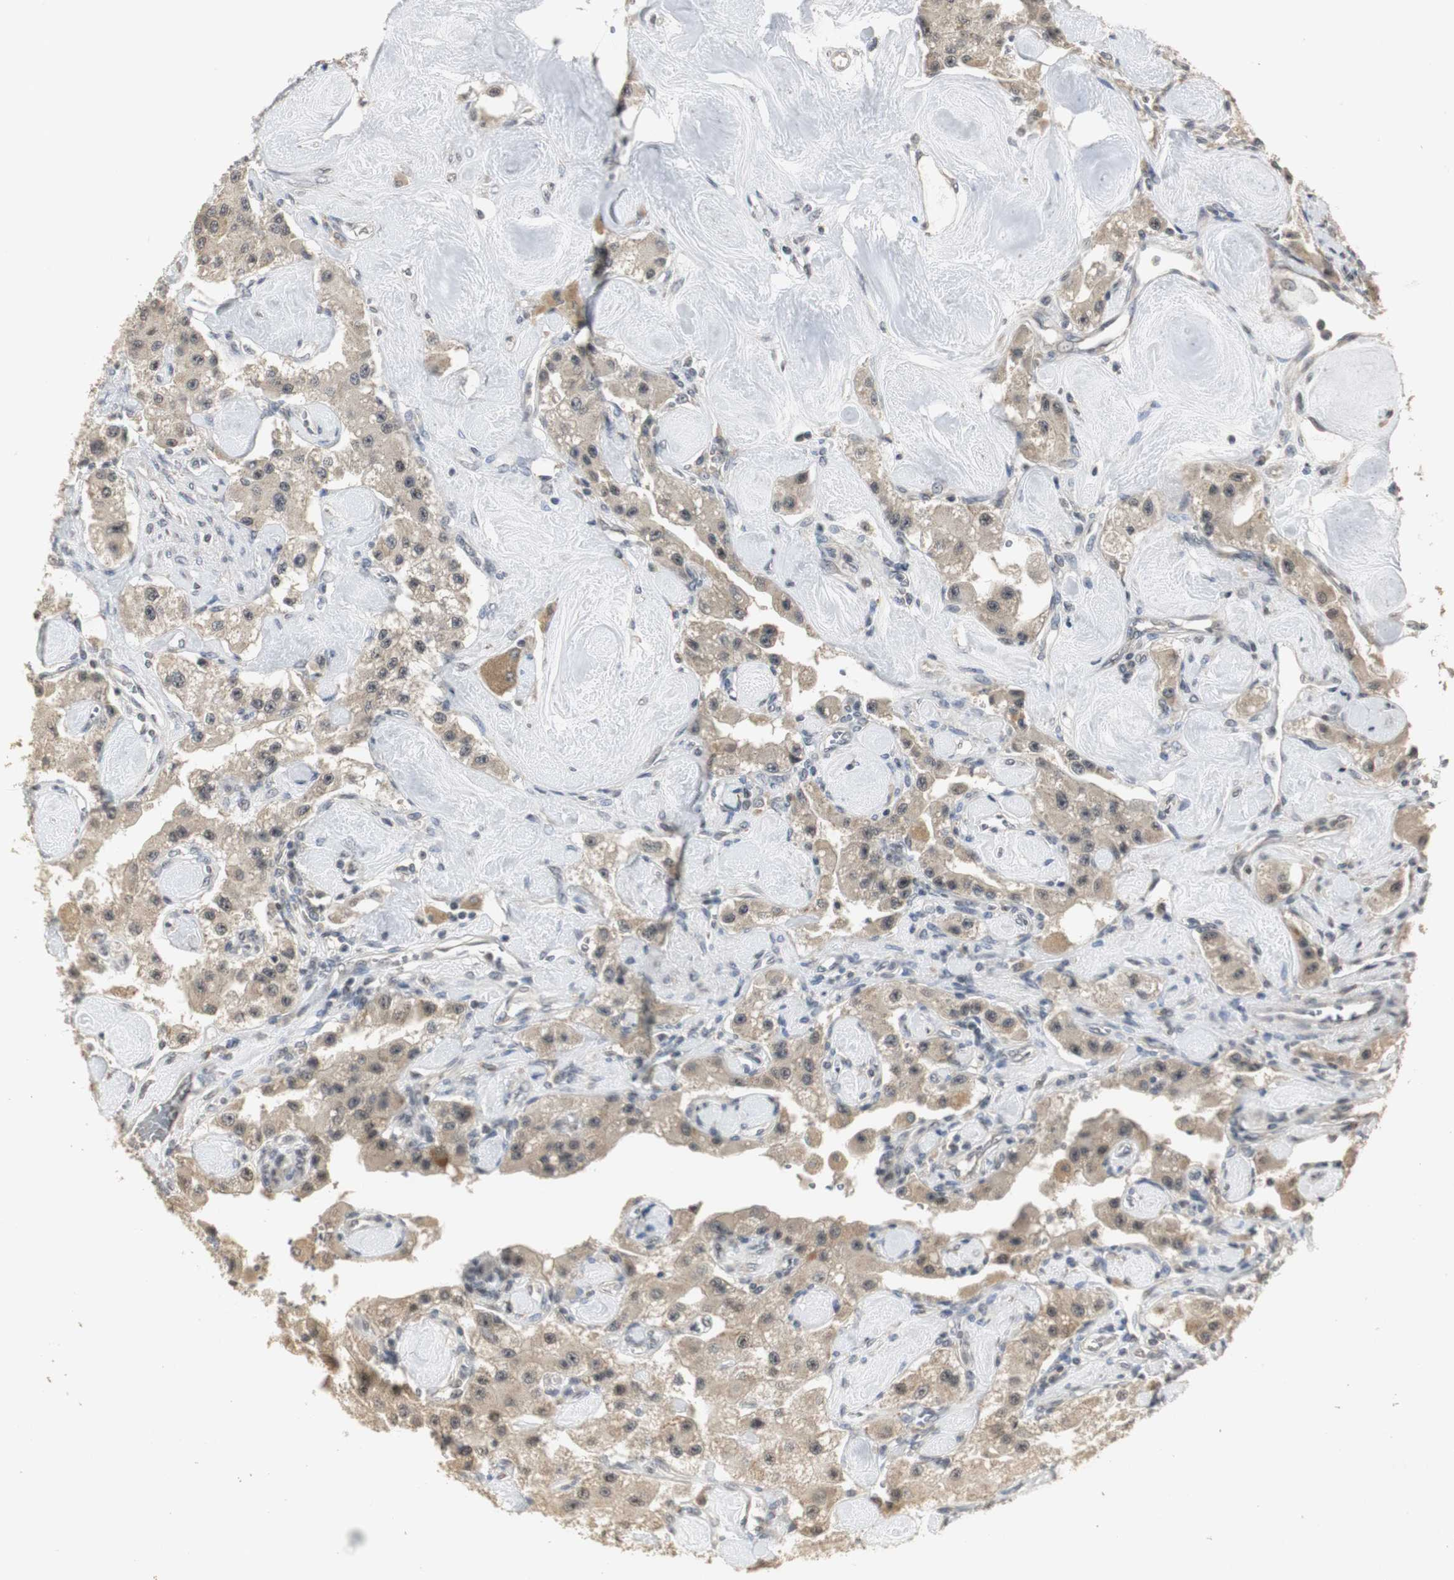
{"staining": {"intensity": "weak", "quantity": ">75%", "location": "cytoplasmic/membranous"}, "tissue": "carcinoid", "cell_type": "Tumor cells", "image_type": "cancer", "snomed": [{"axis": "morphology", "description": "Carcinoid, malignant, NOS"}, {"axis": "topography", "description": "Pancreas"}], "caption": "Immunohistochemical staining of human malignant carcinoid reveals weak cytoplasmic/membranous protein positivity in about >75% of tumor cells.", "gene": "ELOA", "patient": {"sex": "male", "age": 41}}